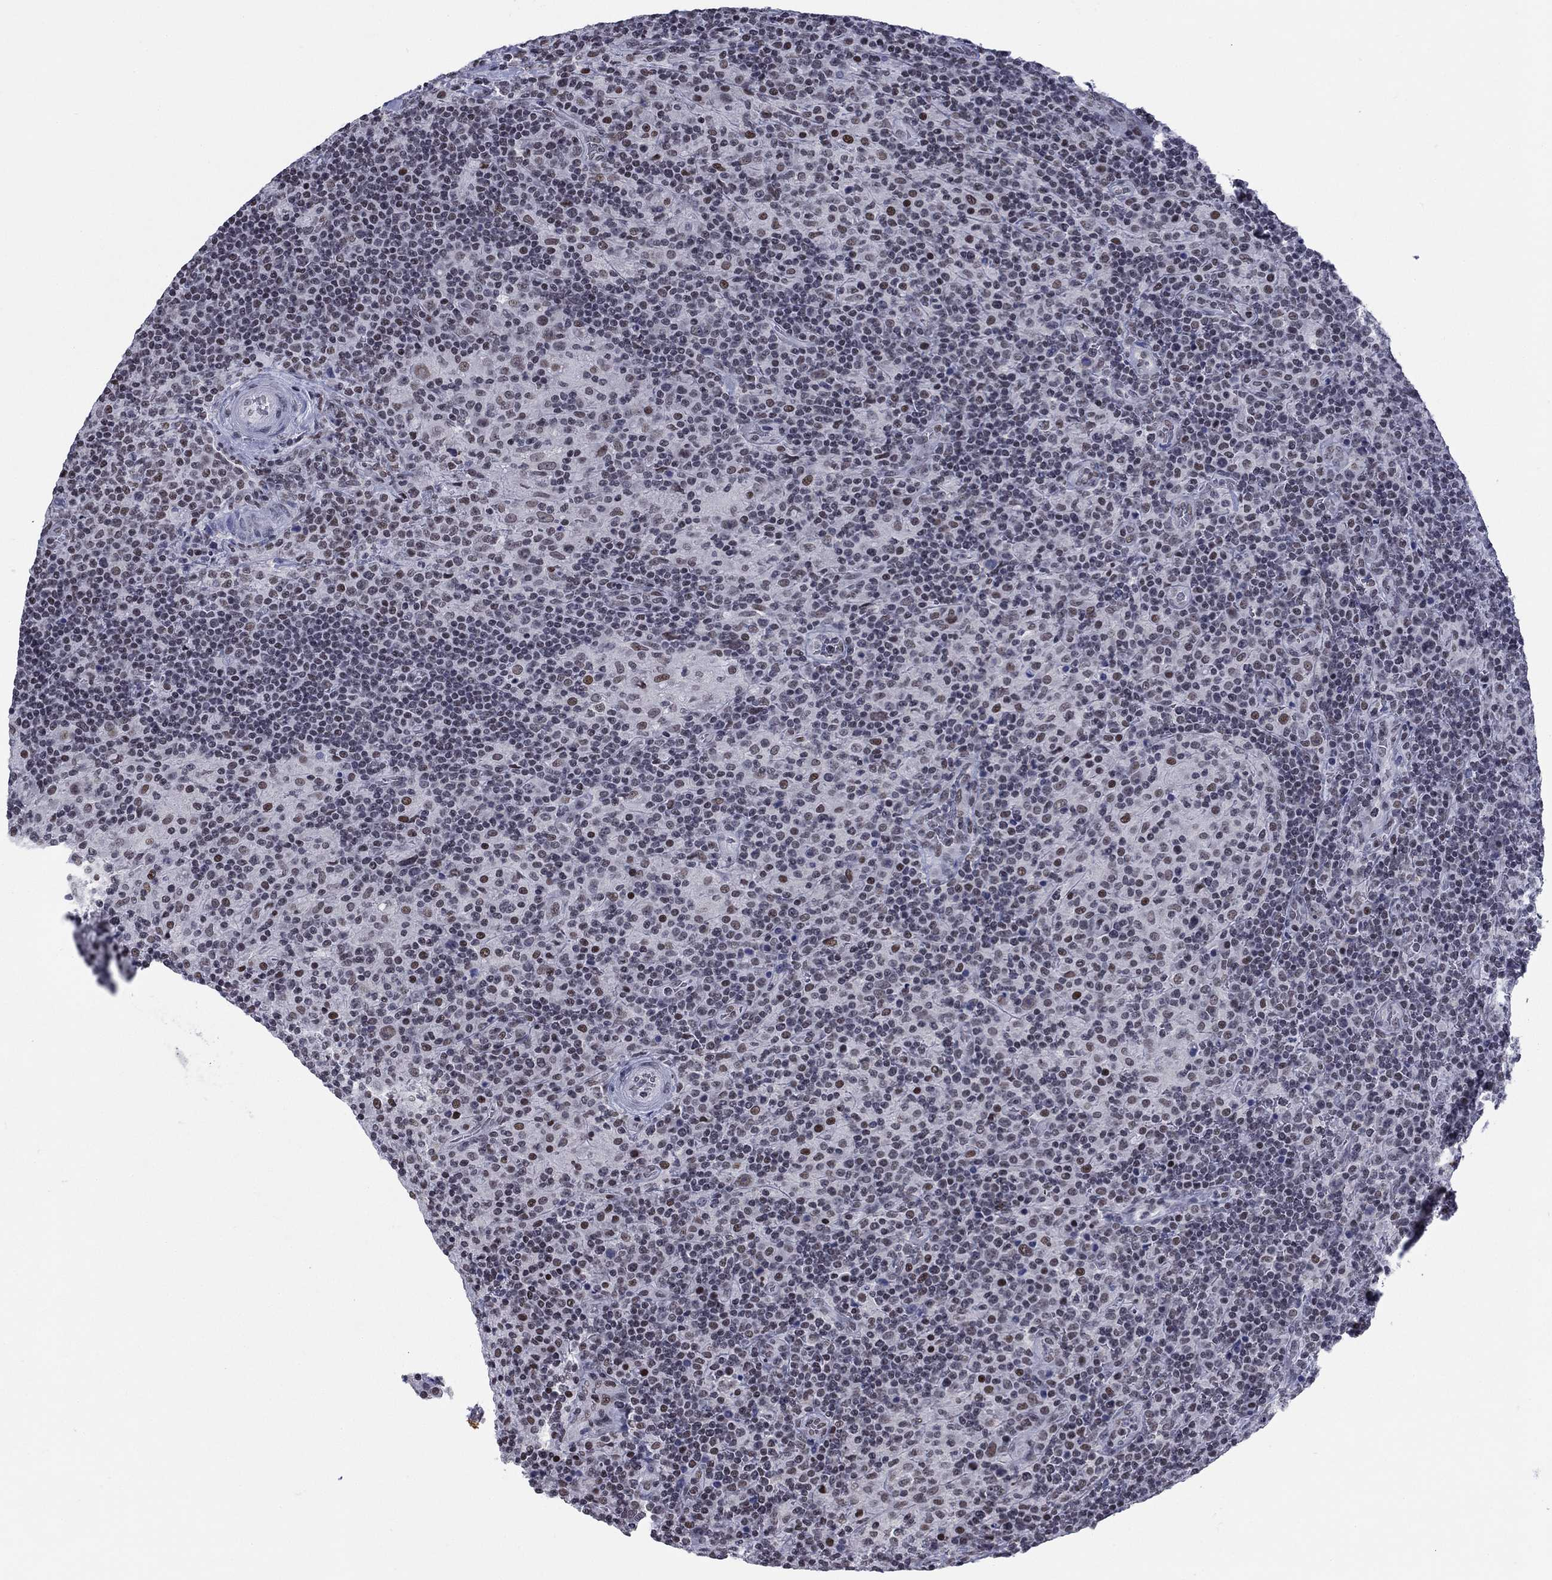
{"staining": {"intensity": "moderate", "quantity": "25%-75%", "location": "nuclear"}, "tissue": "lymphoma", "cell_type": "Tumor cells", "image_type": "cancer", "snomed": [{"axis": "morphology", "description": "Hodgkin's disease, NOS"}, {"axis": "topography", "description": "Lymph node"}], "caption": "DAB (3,3'-diaminobenzidine) immunohistochemical staining of human Hodgkin's disease demonstrates moderate nuclear protein positivity in approximately 25%-75% of tumor cells. Immunohistochemistry stains the protein in brown and the nuclei are stained blue.", "gene": "NPAS3", "patient": {"sex": "male", "age": 70}}